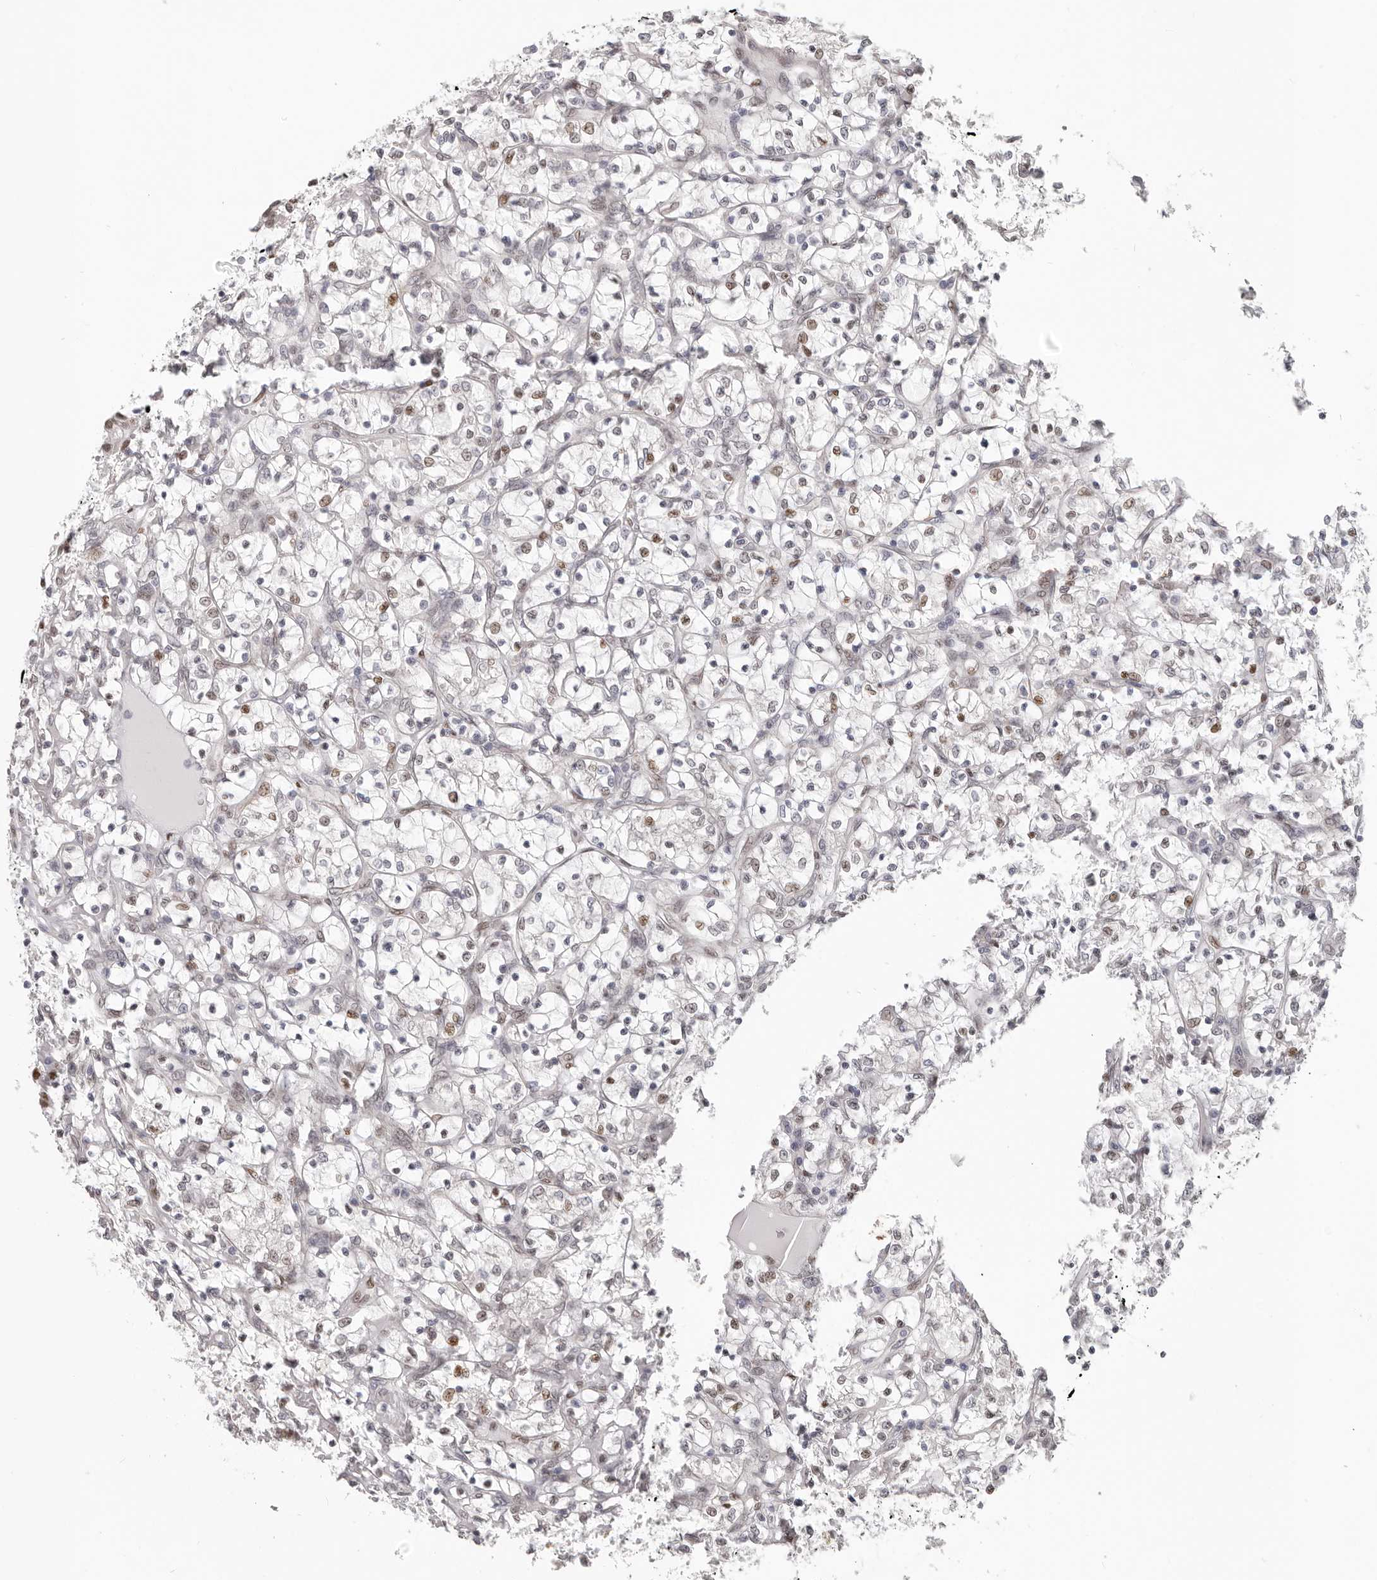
{"staining": {"intensity": "weak", "quantity": "<25%", "location": "nuclear"}, "tissue": "renal cancer", "cell_type": "Tumor cells", "image_type": "cancer", "snomed": [{"axis": "morphology", "description": "Adenocarcinoma, NOS"}, {"axis": "topography", "description": "Kidney"}], "caption": "A high-resolution histopathology image shows immunohistochemistry staining of renal cancer (adenocarcinoma), which displays no significant expression in tumor cells.", "gene": "SRP19", "patient": {"sex": "female", "age": 69}}